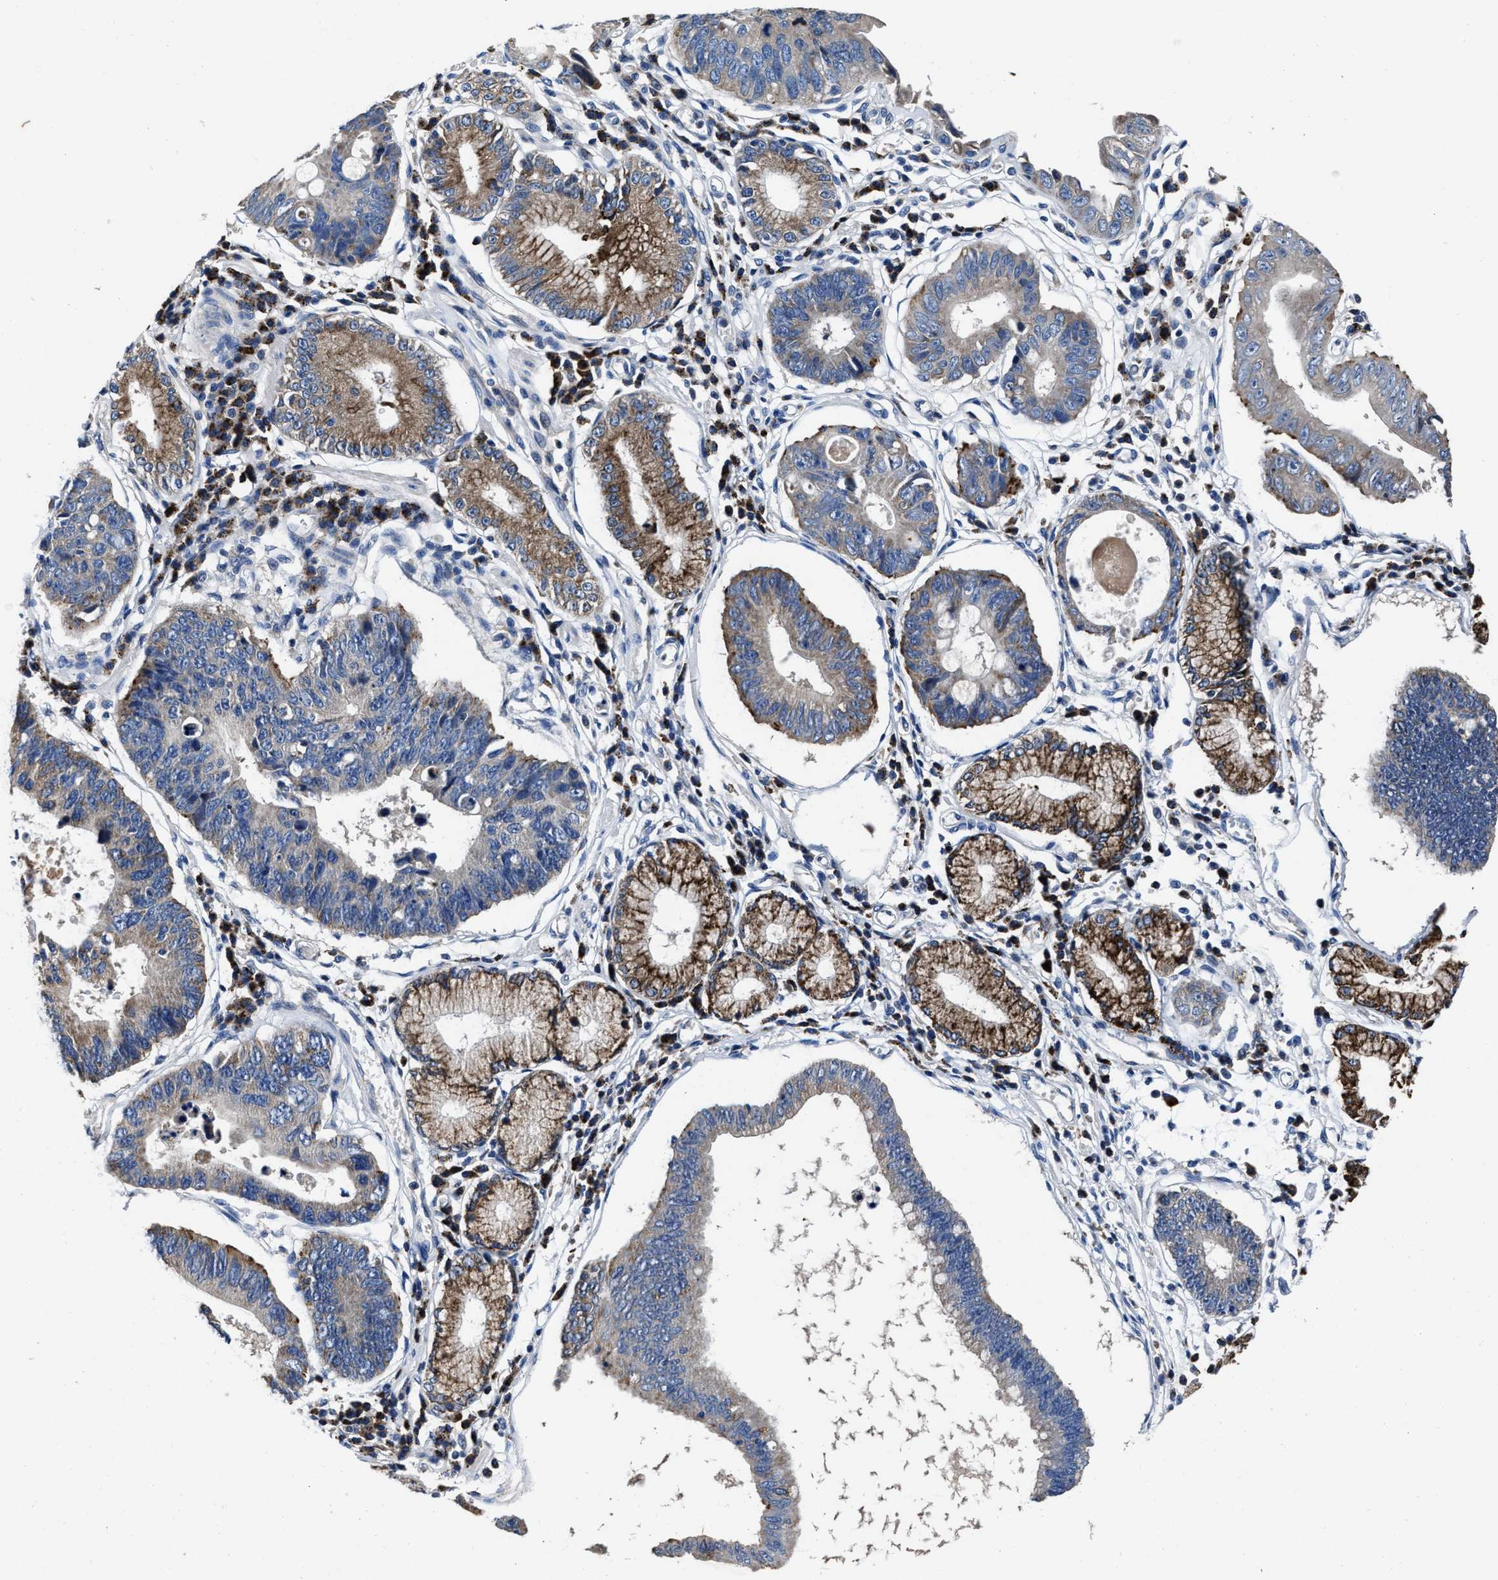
{"staining": {"intensity": "negative", "quantity": "none", "location": "none"}, "tissue": "stomach cancer", "cell_type": "Tumor cells", "image_type": "cancer", "snomed": [{"axis": "morphology", "description": "Adenocarcinoma, NOS"}, {"axis": "topography", "description": "Stomach"}], "caption": "Human stomach cancer (adenocarcinoma) stained for a protein using immunohistochemistry (IHC) demonstrates no expression in tumor cells.", "gene": "UBR4", "patient": {"sex": "male", "age": 59}}